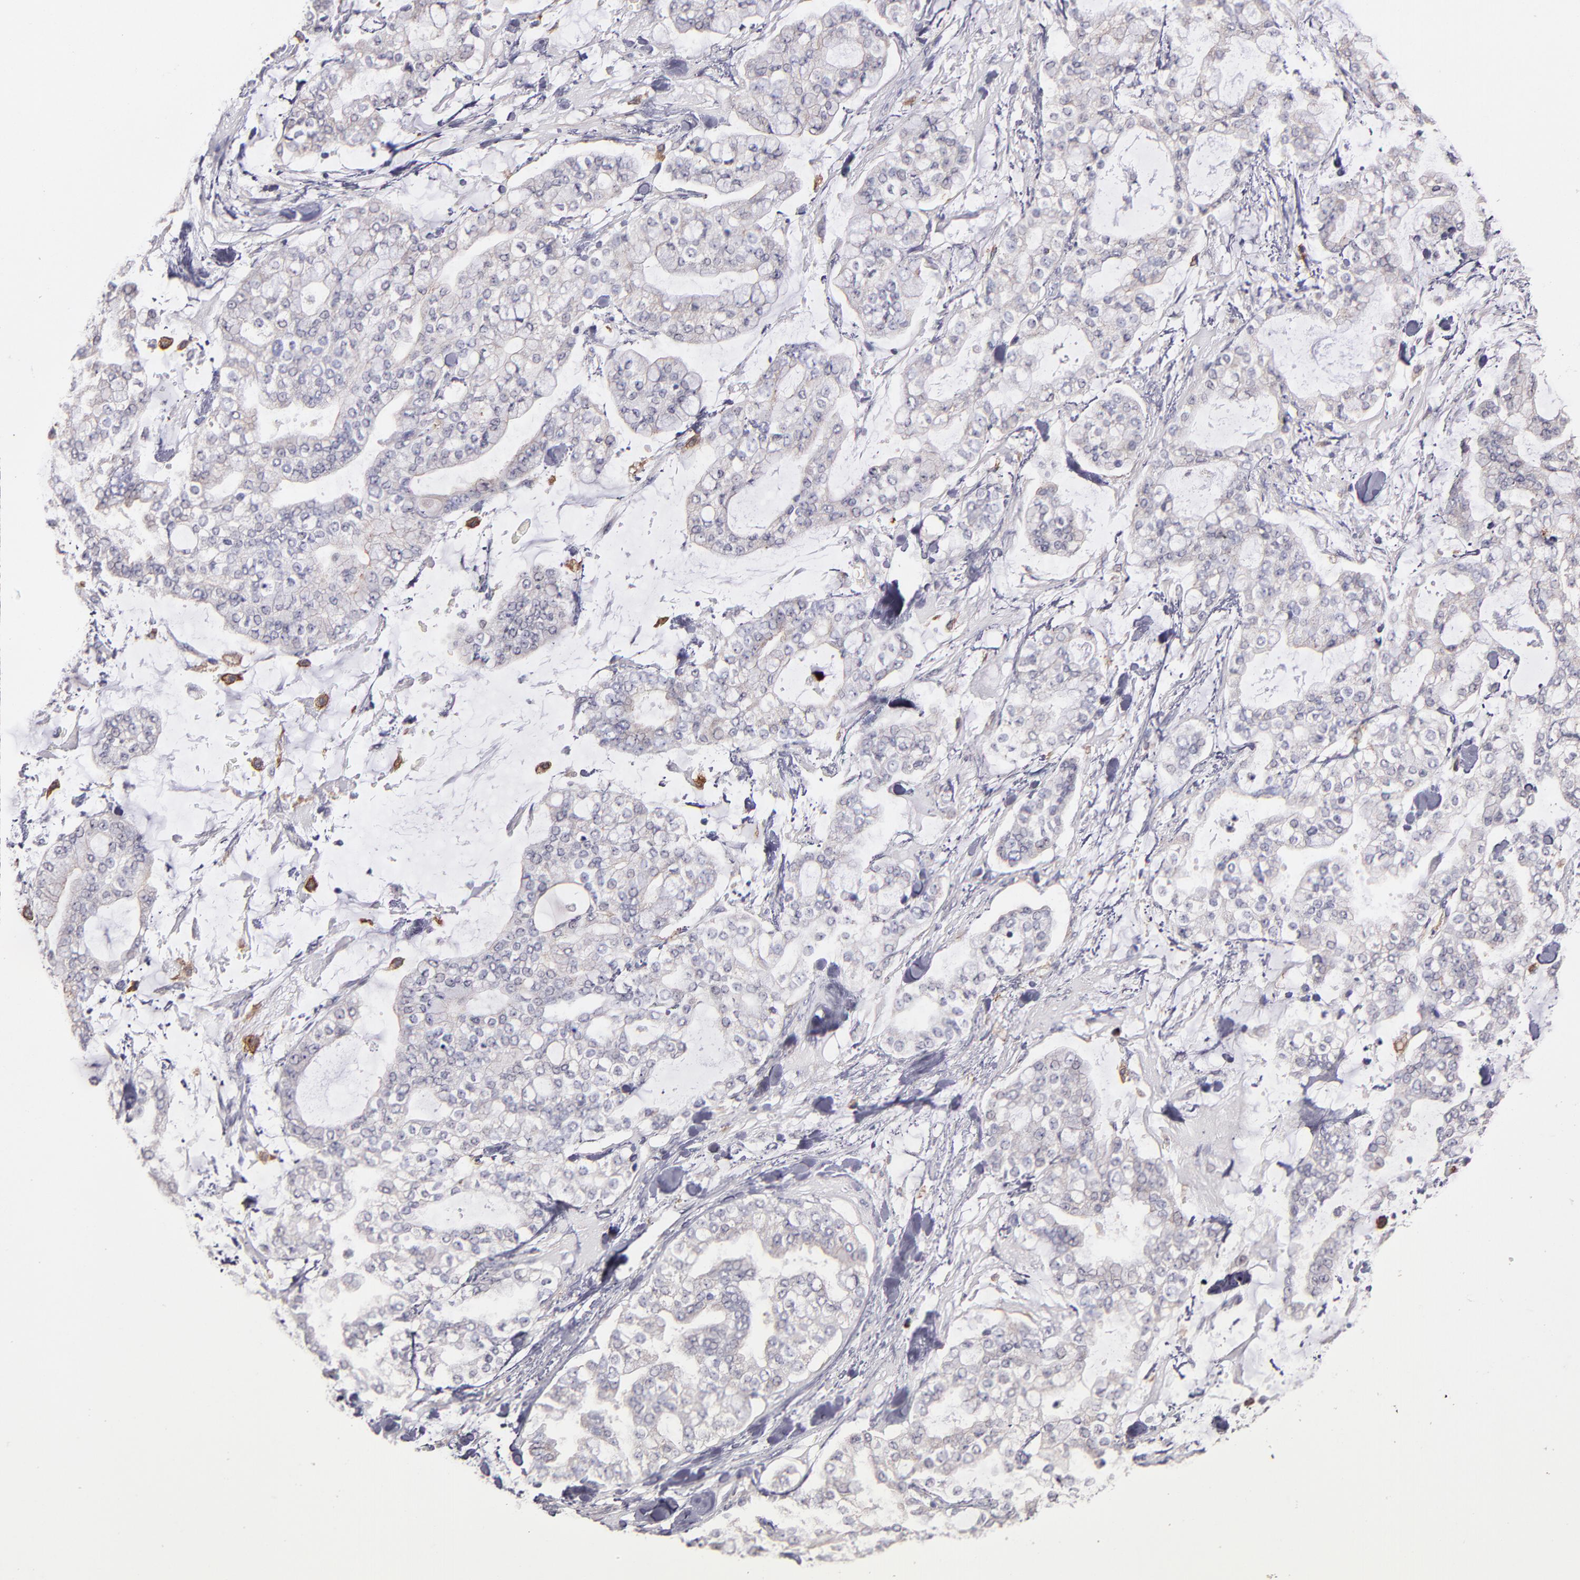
{"staining": {"intensity": "weak", "quantity": "<25%", "location": "cytoplasmic/membranous"}, "tissue": "stomach cancer", "cell_type": "Tumor cells", "image_type": "cancer", "snomed": [{"axis": "morphology", "description": "Normal tissue, NOS"}, {"axis": "morphology", "description": "Adenocarcinoma, NOS"}, {"axis": "topography", "description": "Stomach, upper"}, {"axis": "topography", "description": "Stomach"}], "caption": "Protein analysis of stomach adenocarcinoma shows no significant positivity in tumor cells.", "gene": "GLDC", "patient": {"sex": "male", "age": 76}}